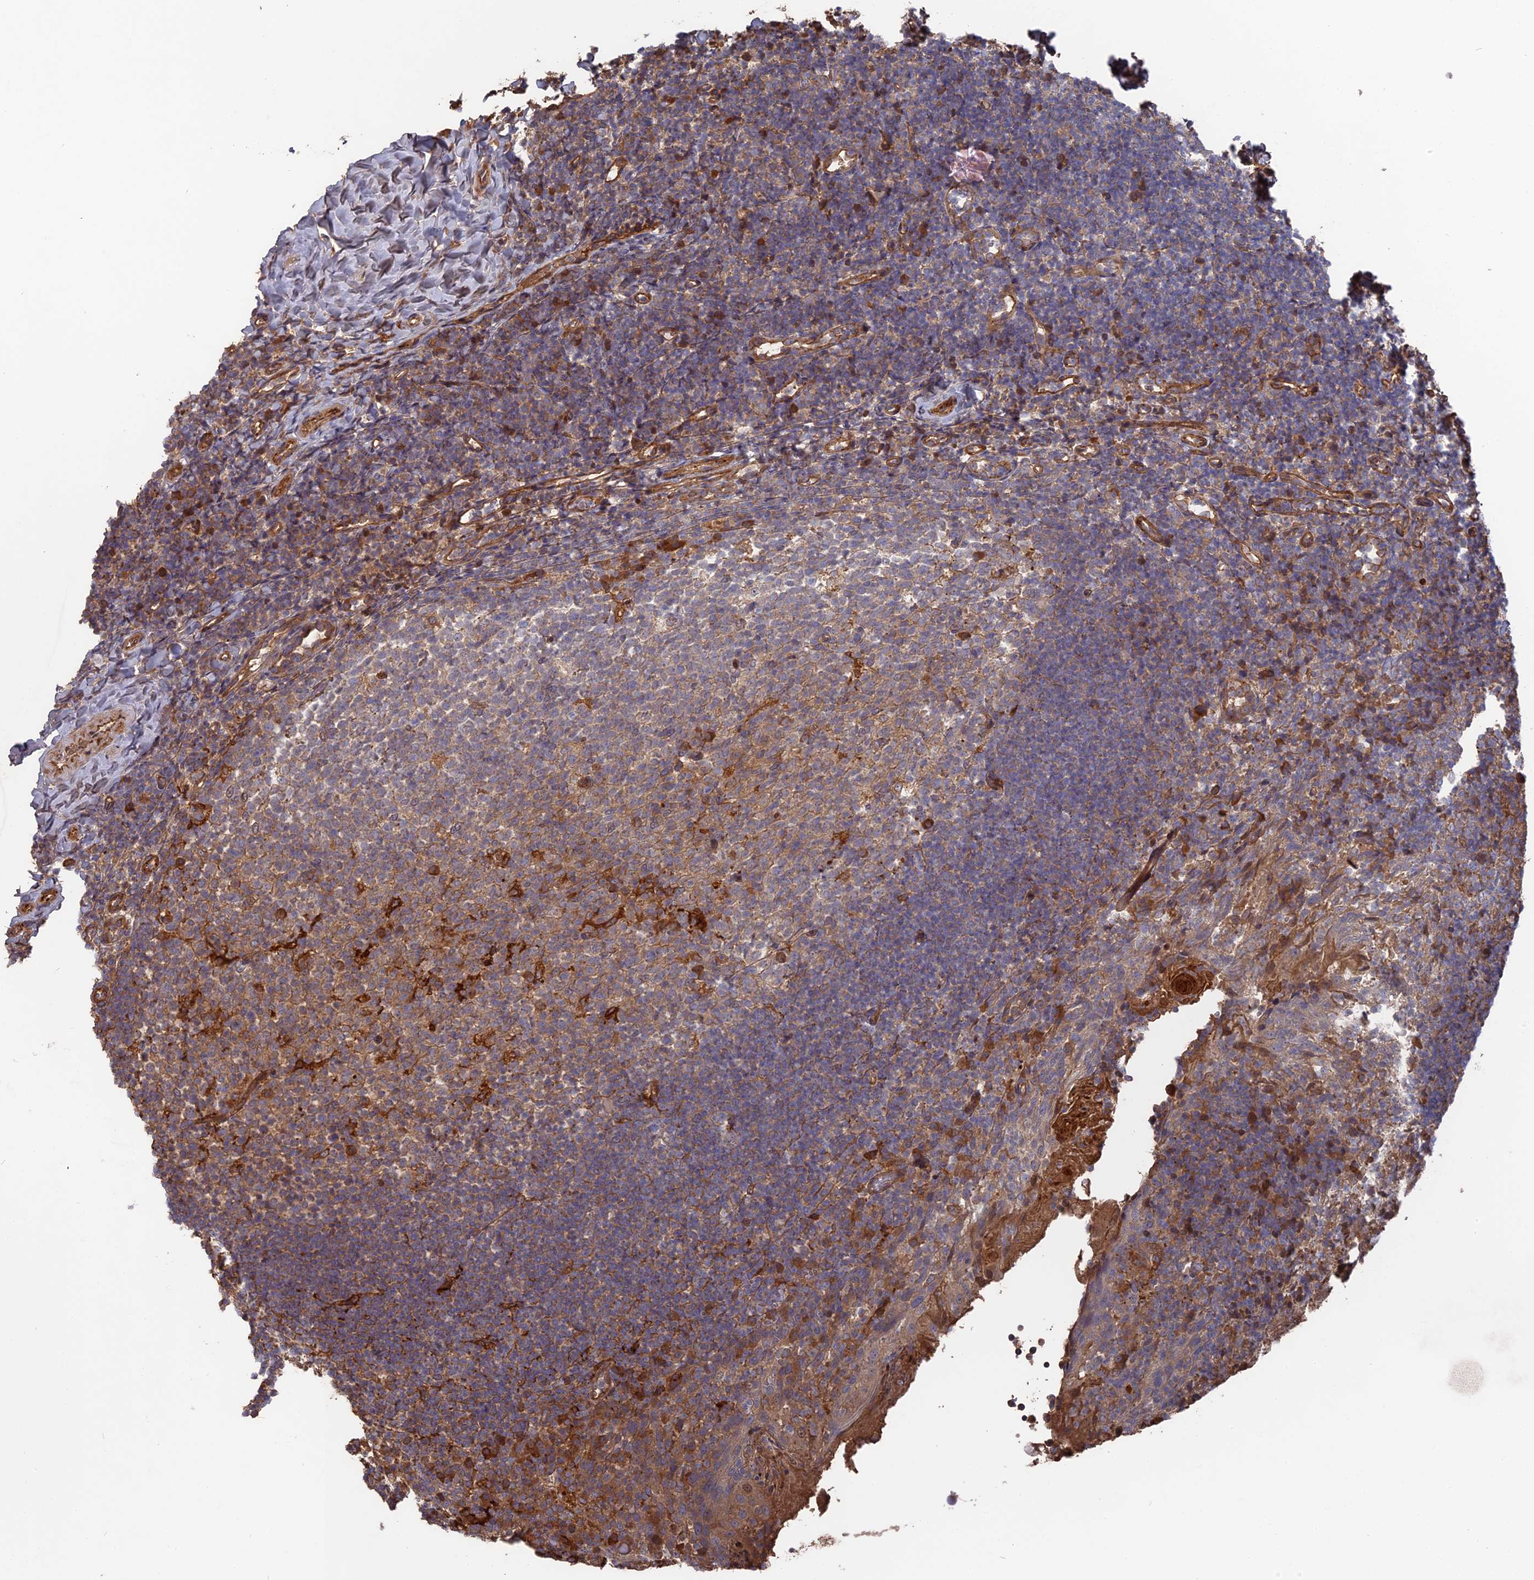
{"staining": {"intensity": "strong", "quantity": "<25%", "location": "cytoplasmic/membranous"}, "tissue": "tonsil", "cell_type": "Germinal center cells", "image_type": "normal", "snomed": [{"axis": "morphology", "description": "Normal tissue, NOS"}, {"axis": "topography", "description": "Tonsil"}], "caption": "The image demonstrates staining of benign tonsil, revealing strong cytoplasmic/membranous protein expression (brown color) within germinal center cells.", "gene": "DEF8", "patient": {"sex": "female", "age": 10}}